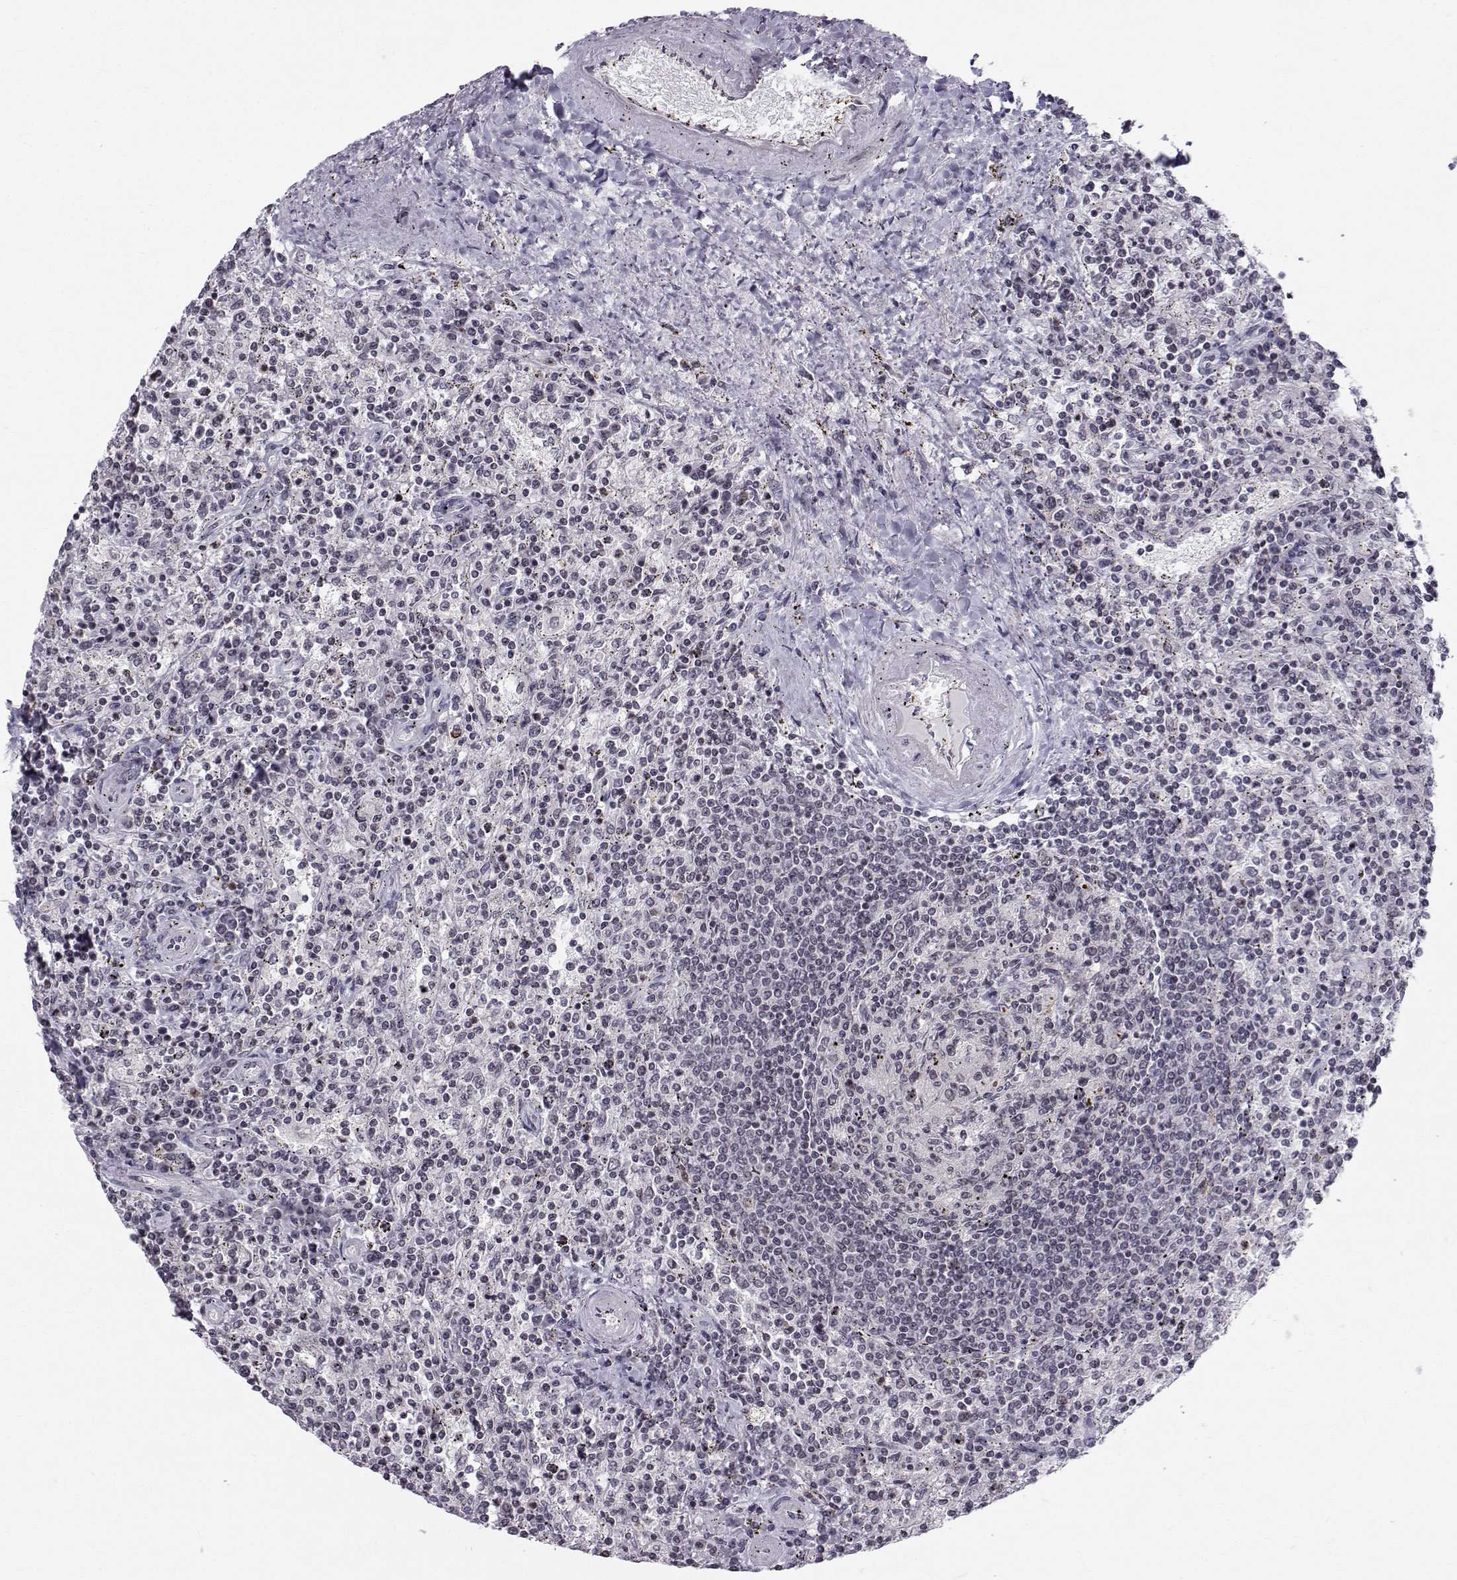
{"staining": {"intensity": "negative", "quantity": "none", "location": "none"}, "tissue": "lymphoma", "cell_type": "Tumor cells", "image_type": "cancer", "snomed": [{"axis": "morphology", "description": "Malignant lymphoma, non-Hodgkin's type, Low grade"}, {"axis": "topography", "description": "Spleen"}], "caption": "Tumor cells are negative for brown protein staining in lymphoma.", "gene": "MARCHF4", "patient": {"sex": "male", "age": 62}}